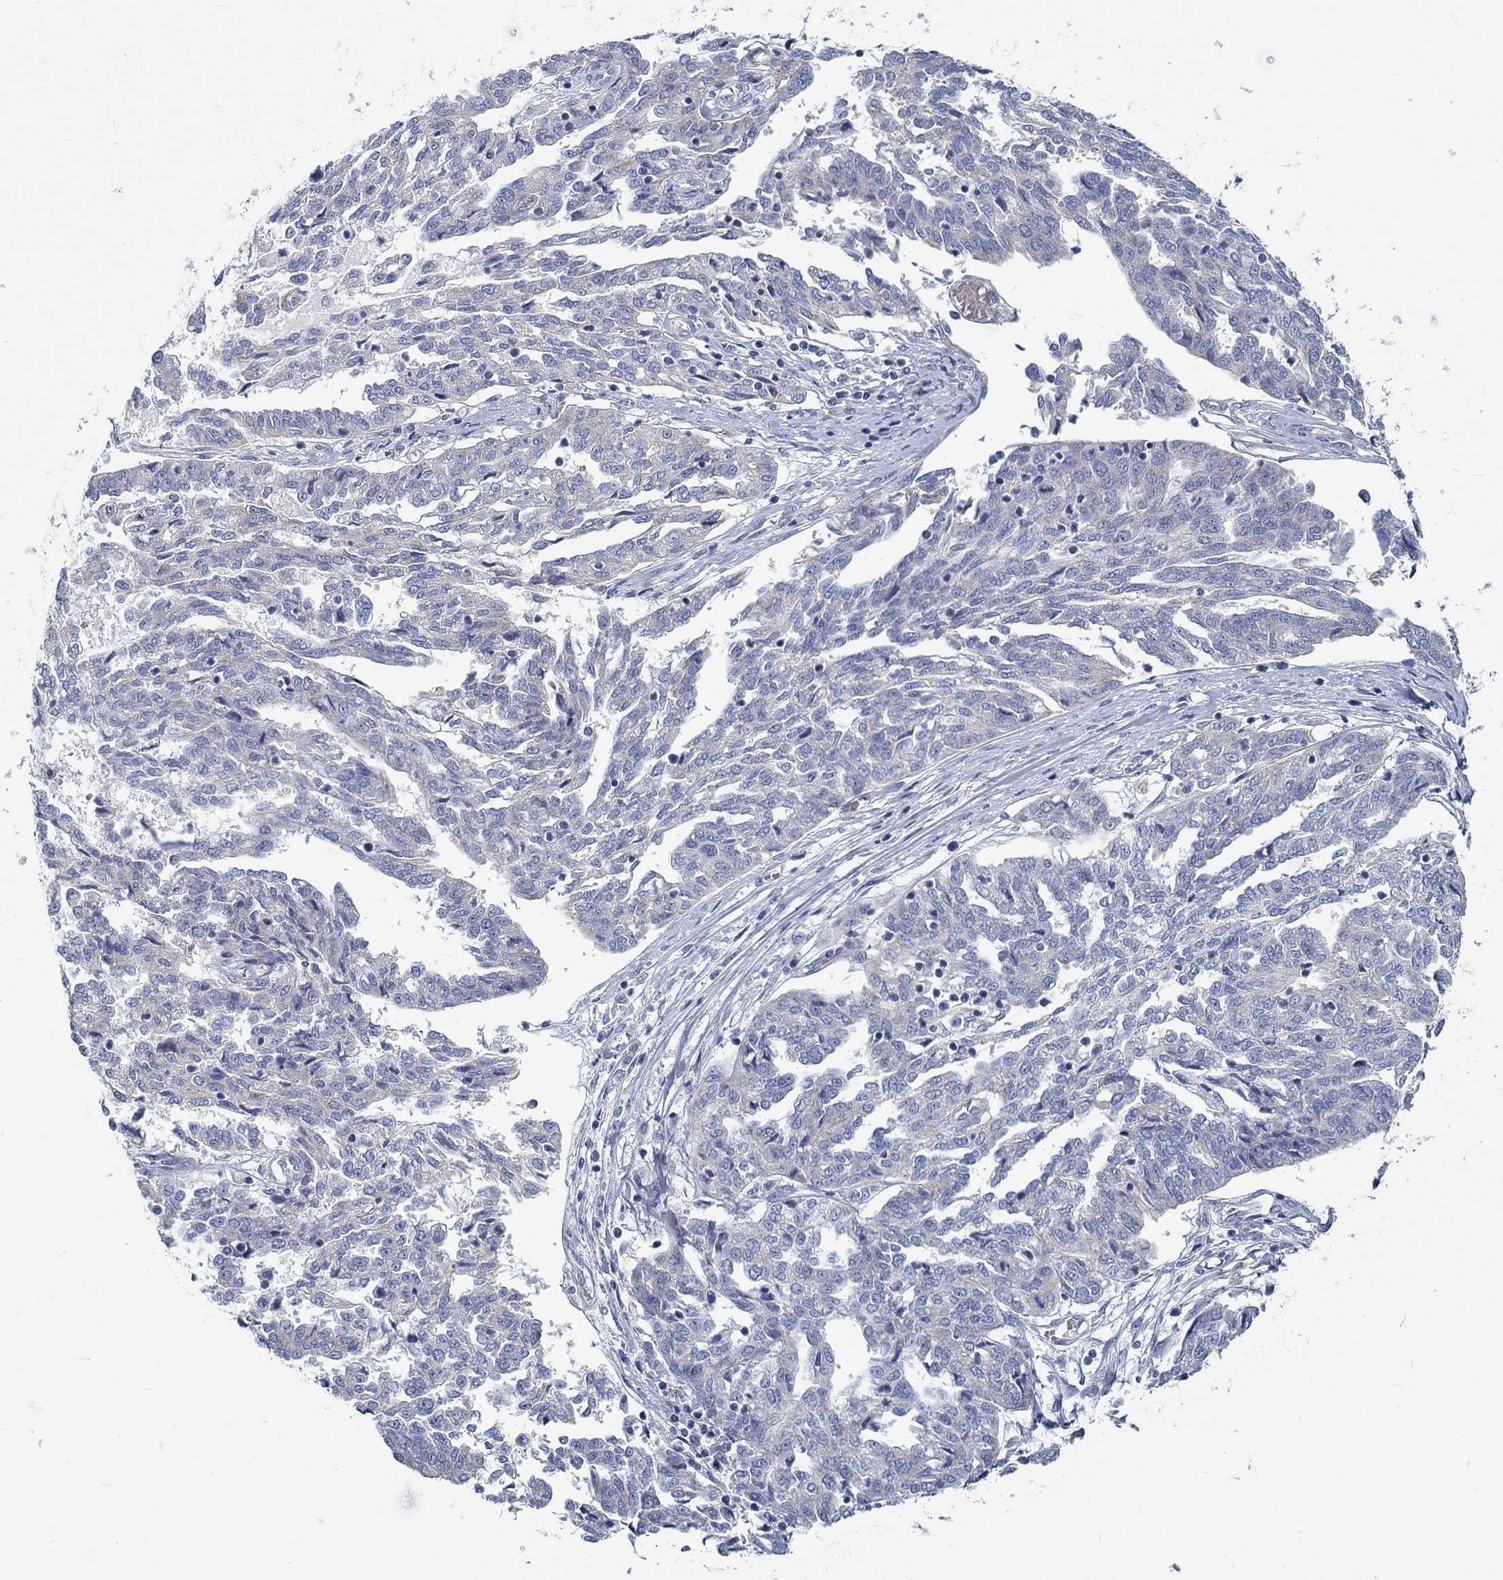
{"staining": {"intensity": "negative", "quantity": "none", "location": "none"}, "tissue": "ovarian cancer", "cell_type": "Tumor cells", "image_type": "cancer", "snomed": [{"axis": "morphology", "description": "Cystadenocarcinoma, serous, NOS"}, {"axis": "topography", "description": "Ovary"}], "caption": "A micrograph of human ovarian cancer is negative for staining in tumor cells. The staining is performed using DAB brown chromogen with nuclei counter-stained in using hematoxylin.", "gene": "MYBPC1", "patient": {"sex": "female", "age": 67}}